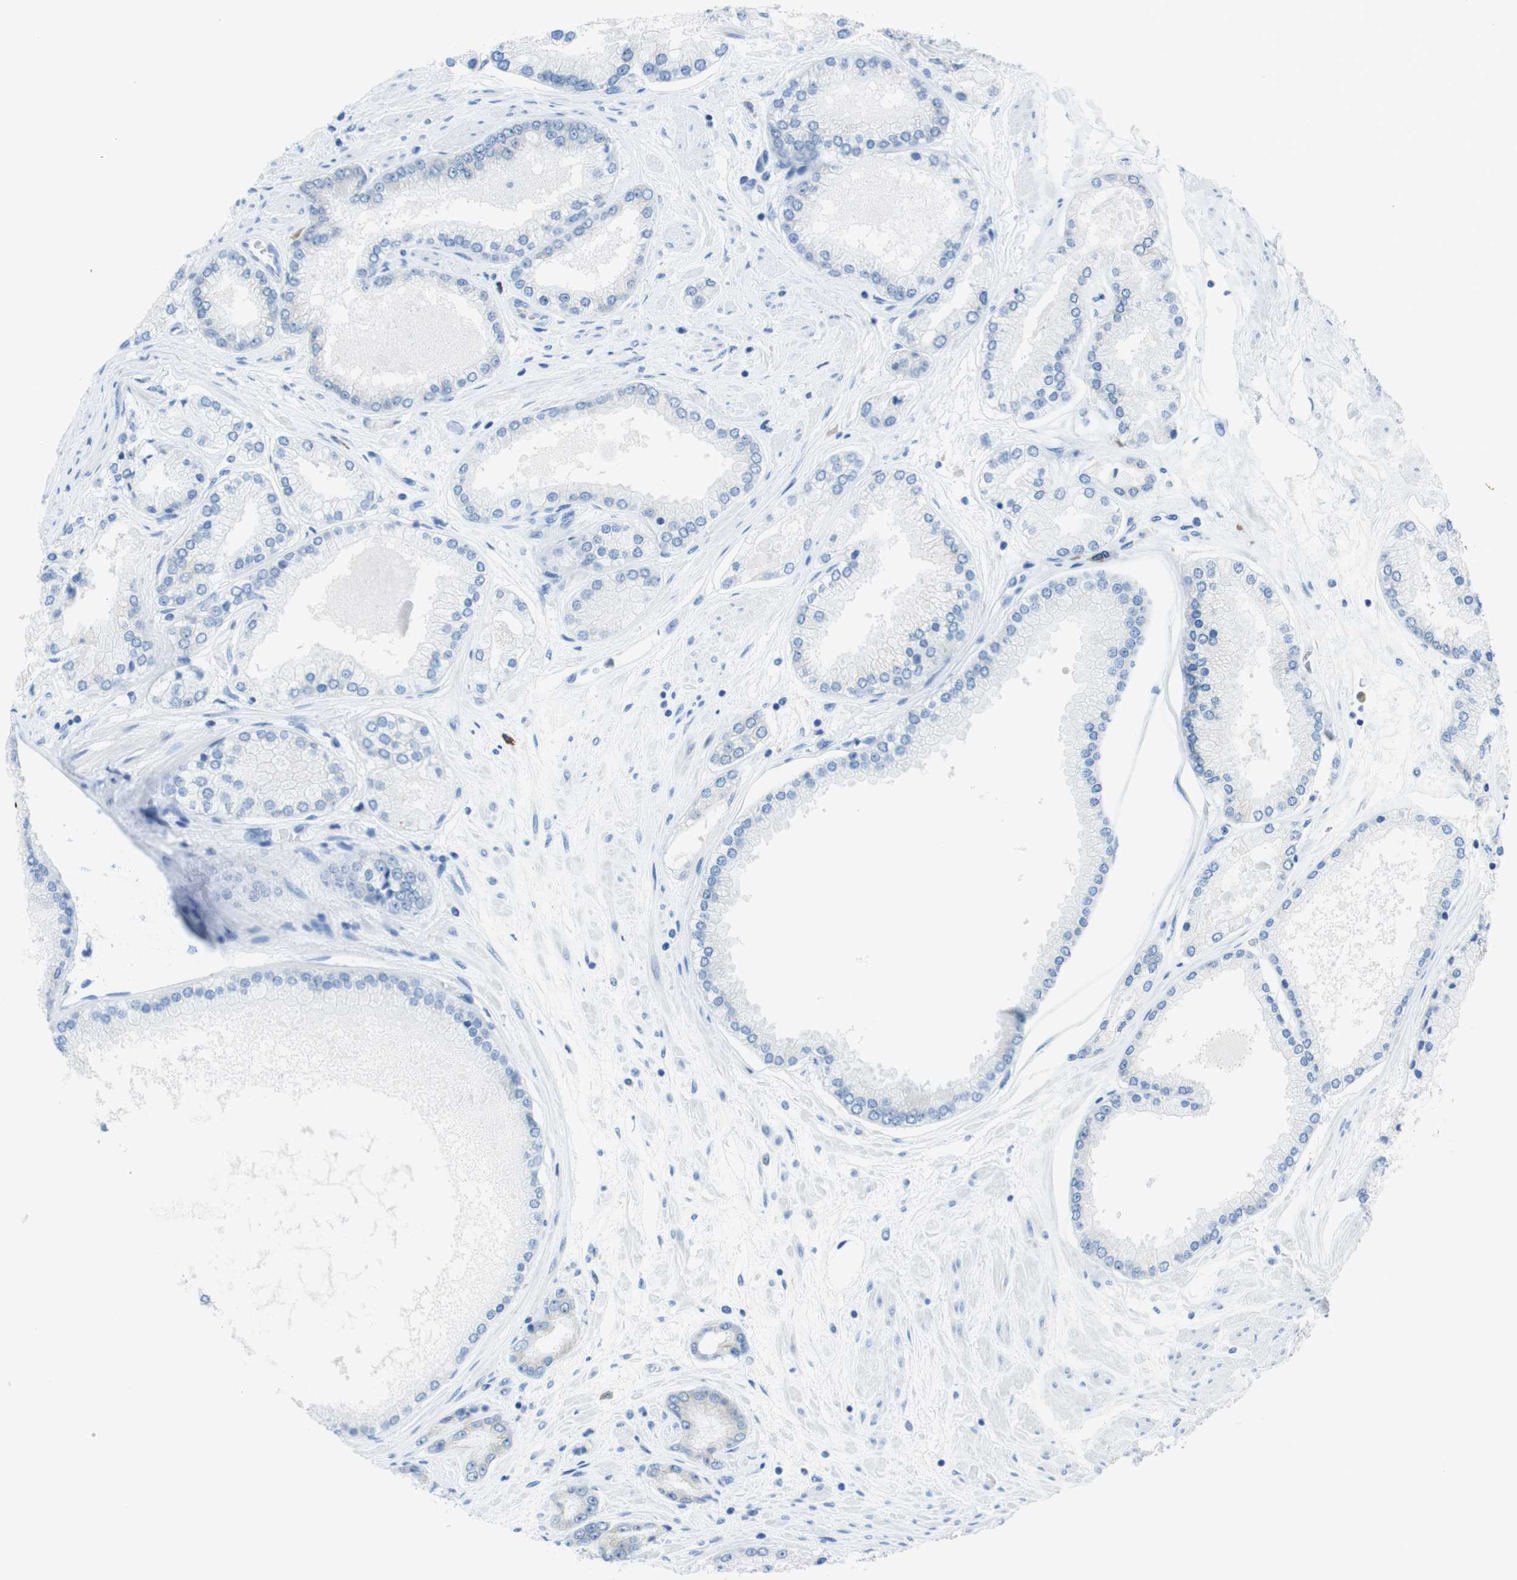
{"staining": {"intensity": "negative", "quantity": "none", "location": "none"}, "tissue": "prostate cancer", "cell_type": "Tumor cells", "image_type": "cancer", "snomed": [{"axis": "morphology", "description": "Adenocarcinoma, High grade"}, {"axis": "topography", "description": "Prostate"}], "caption": "Immunohistochemical staining of human high-grade adenocarcinoma (prostate) shows no significant expression in tumor cells. (Stains: DAB immunohistochemistry (IHC) with hematoxylin counter stain, Microscopy: brightfield microscopy at high magnification).", "gene": "CLMN", "patient": {"sex": "male", "age": 59}}